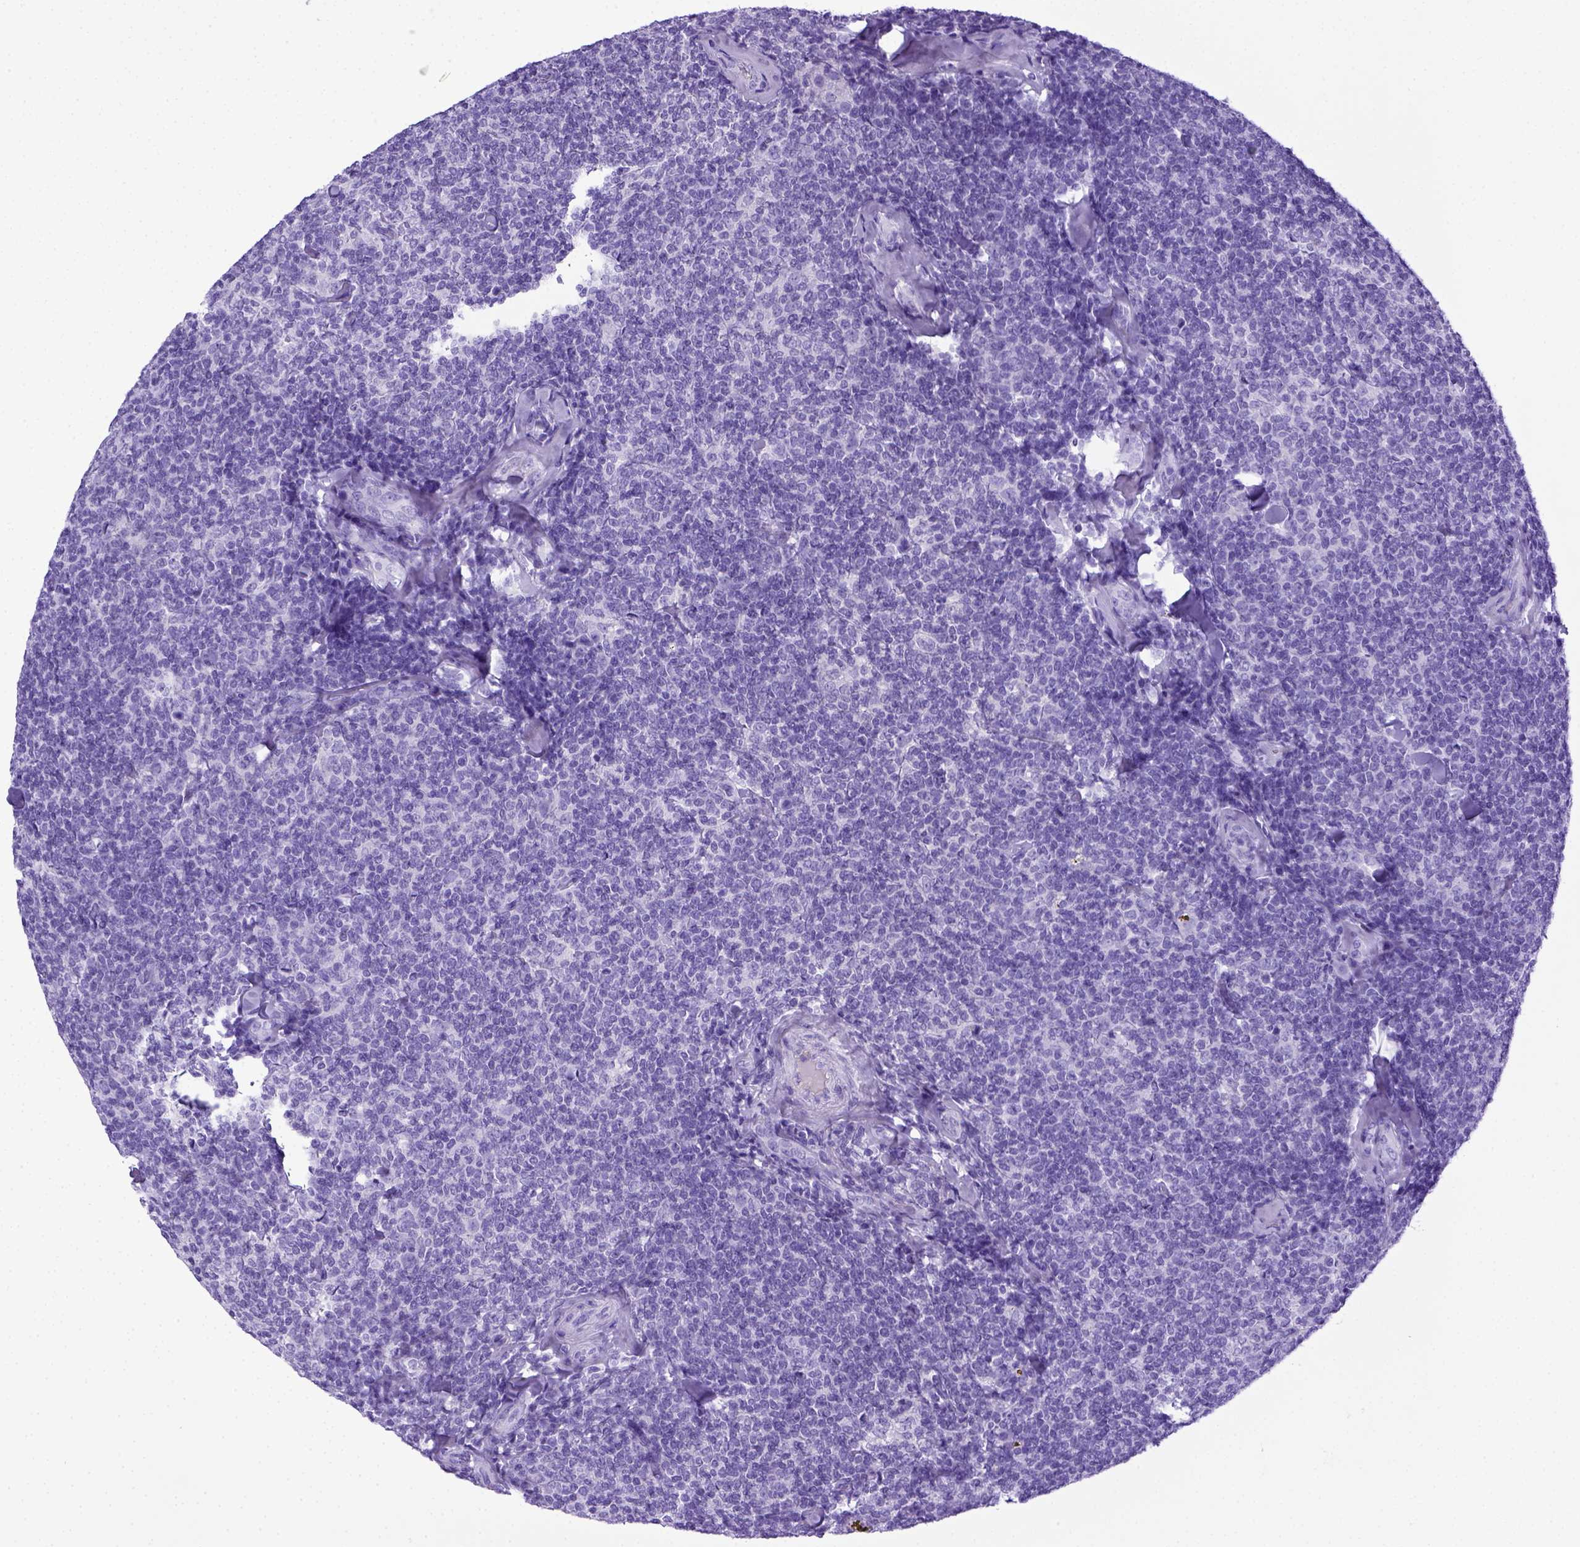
{"staining": {"intensity": "negative", "quantity": "none", "location": "none"}, "tissue": "lymphoma", "cell_type": "Tumor cells", "image_type": "cancer", "snomed": [{"axis": "morphology", "description": "Malignant lymphoma, non-Hodgkin's type, Low grade"}, {"axis": "topography", "description": "Lymph node"}], "caption": "Photomicrograph shows no significant protein positivity in tumor cells of low-grade malignant lymphoma, non-Hodgkin's type.", "gene": "ITIH4", "patient": {"sex": "female", "age": 56}}